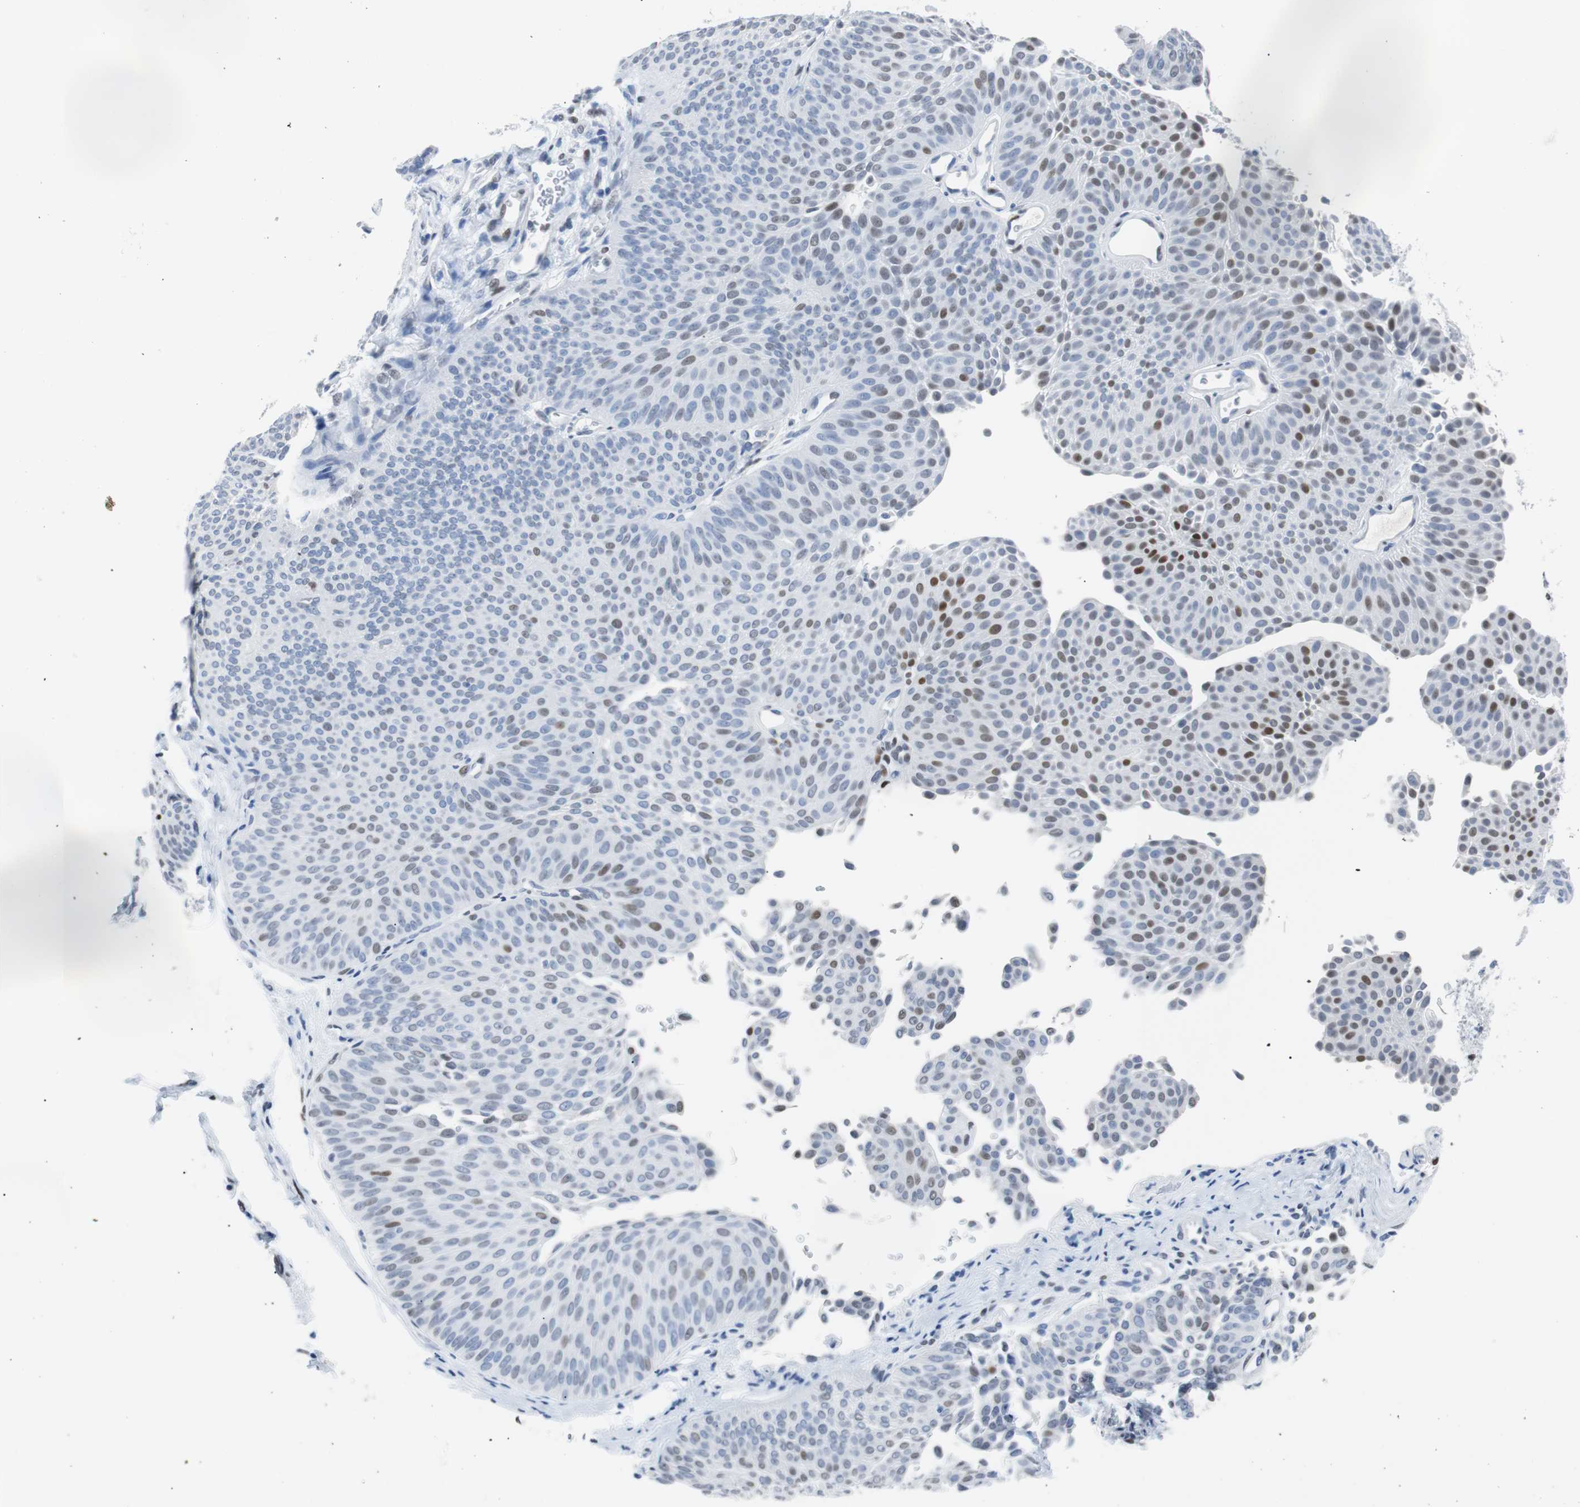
{"staining": {"intensity": "moderate", "quantity": "25%-75%", "location": "nuclear"}, "tissue": "urothelial cancer", "cell_type": "Tumor cells", "image_type": "cancer", "snomed": [{"axis": "morphology", "description": "Urothelial carcinoma, Low grade"}, {"axis": "topography", "description": "Urinary bladder"}], "caption": "This image displays urothelial cancer stained with IHC to label a protein in brown. The nuclear of tumor cells show moderate positivity for the protein. Nuclei are counter-stained blue.", "gene": "JUN", "patient": {"sex": "female", "age": 60}}